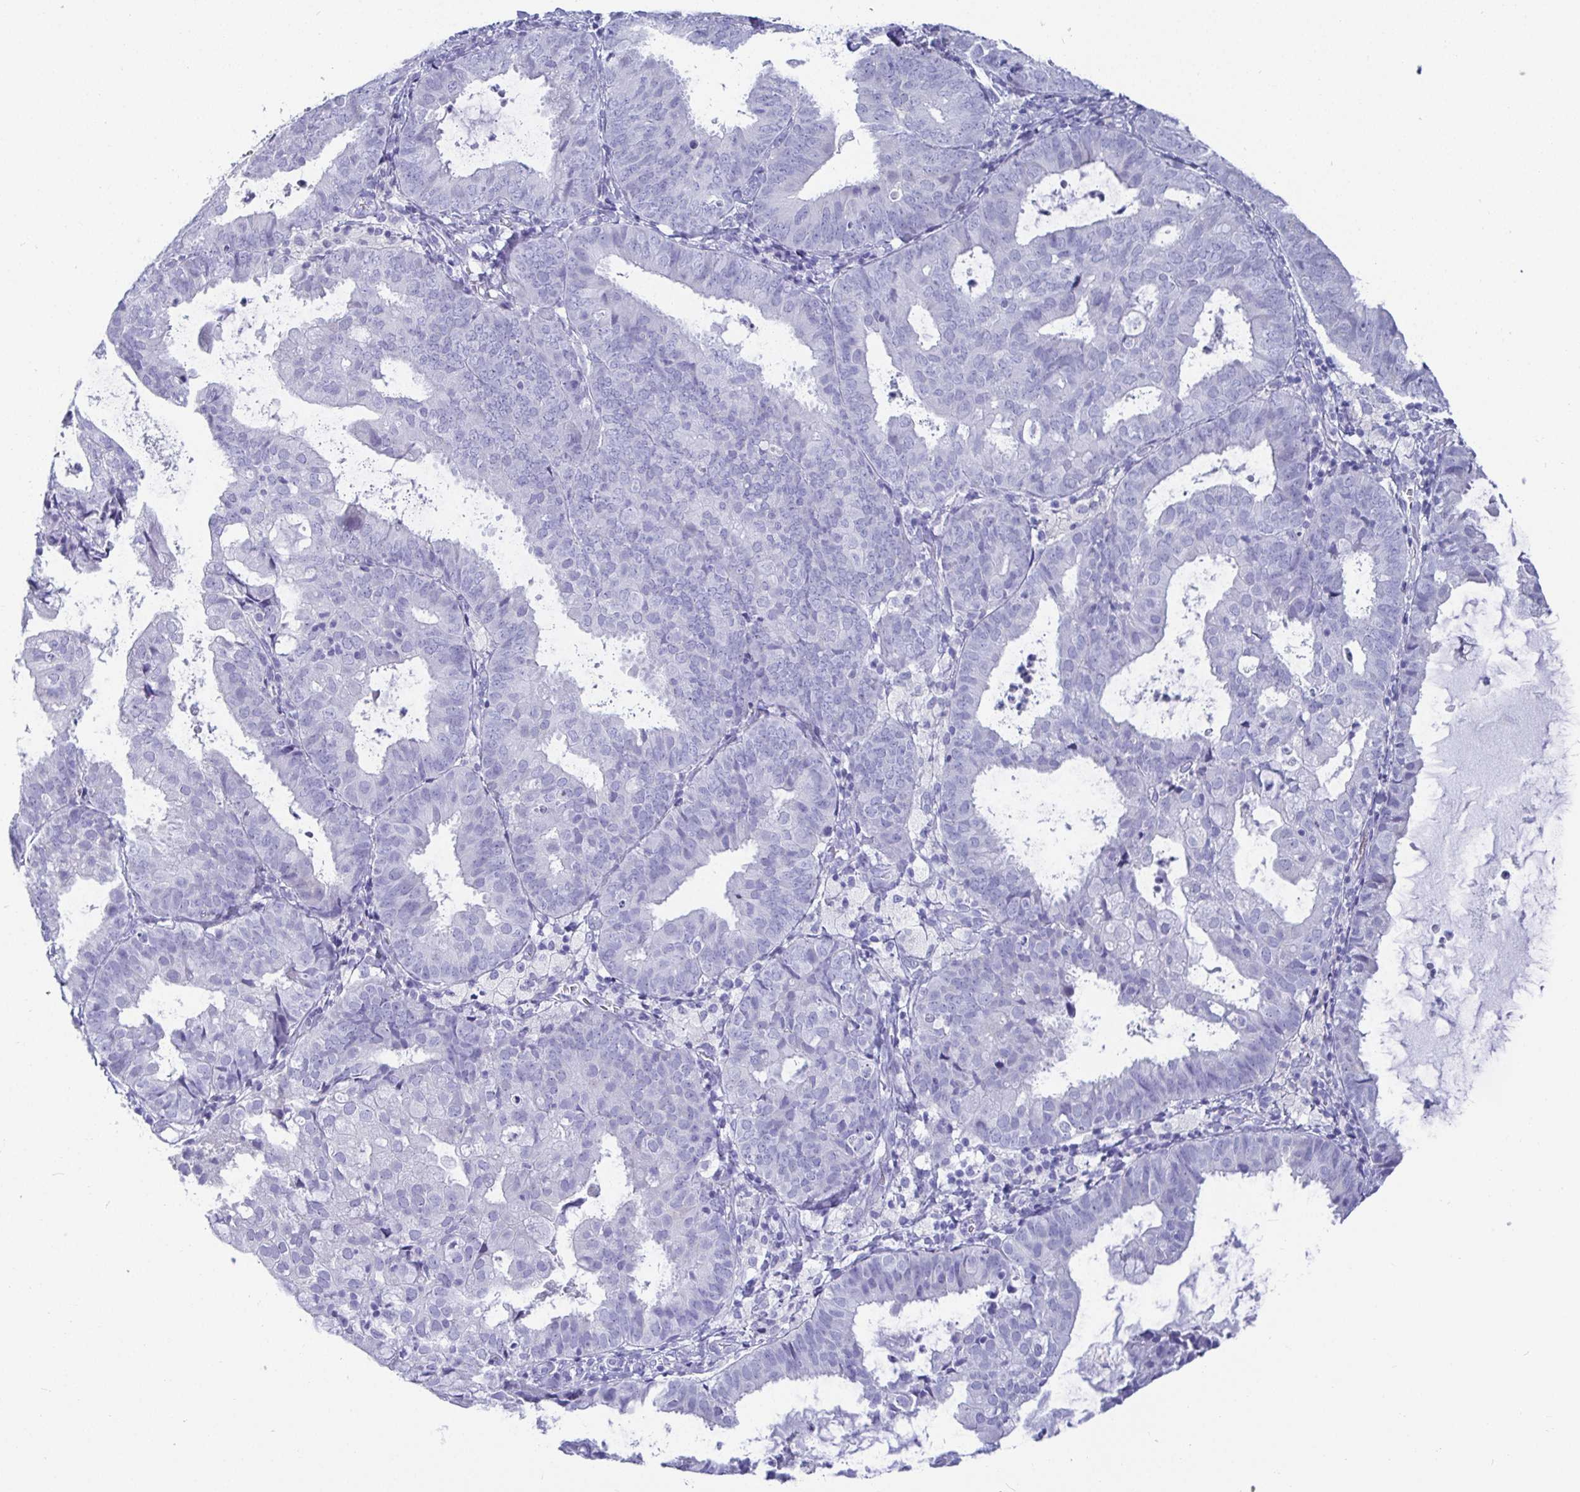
{"staining": {"intensity": "negative", "quantity": "none", "location": "none"}, "tissue": "endometrial cancer", "cell_type": "Tumor cells", "image_type": "cancer", "snomed": [{"axis": "morphology", "description": "Adenocarcinoma, NOS"}, {"axis": "topography", "description": "Endometrium"}], "caption": "Immunohistochemistry of endometrial cancer reveals no positivity in tumor cells.", "gene": "TMEM241", "patient": {"sex": "female", "age": 80}}